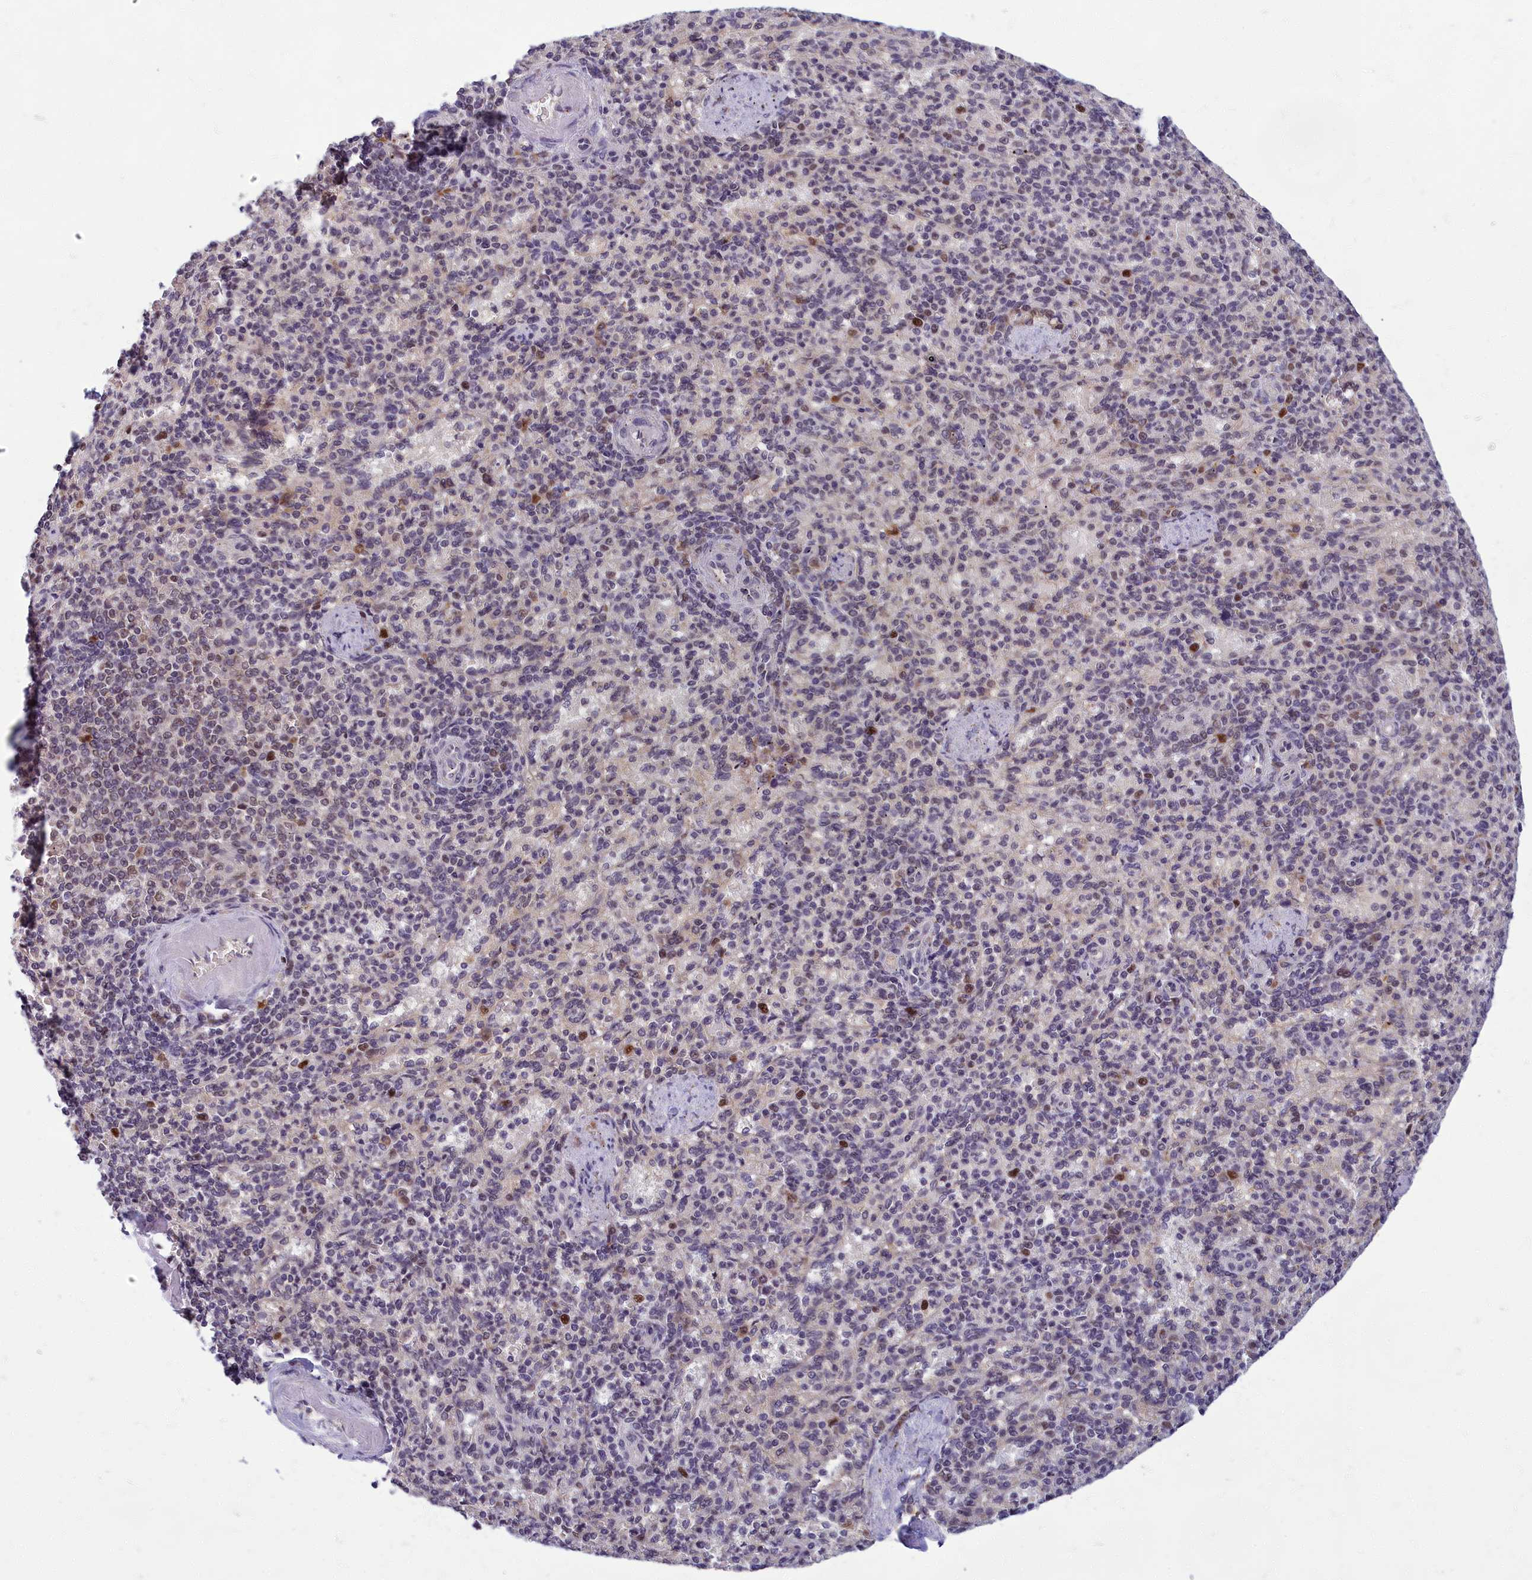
{"staining": {"intensity": "negative", "quantity": "none", "location": "none"}, "tissue": "spleen", "cell_type": "Cells in red pulp", "image_type": "normal", "snomed": [{"axis": "morphology", "description": "Normal tissue, NOS"}, {"axis": "topography", "description": "Spleen"}], "caption": "Immunohistochemical staining of benign human spleen shows no significant expression in cells in red pulp.", "gene": "EARS2", "patient": {"sex": "female", "age": 74}}